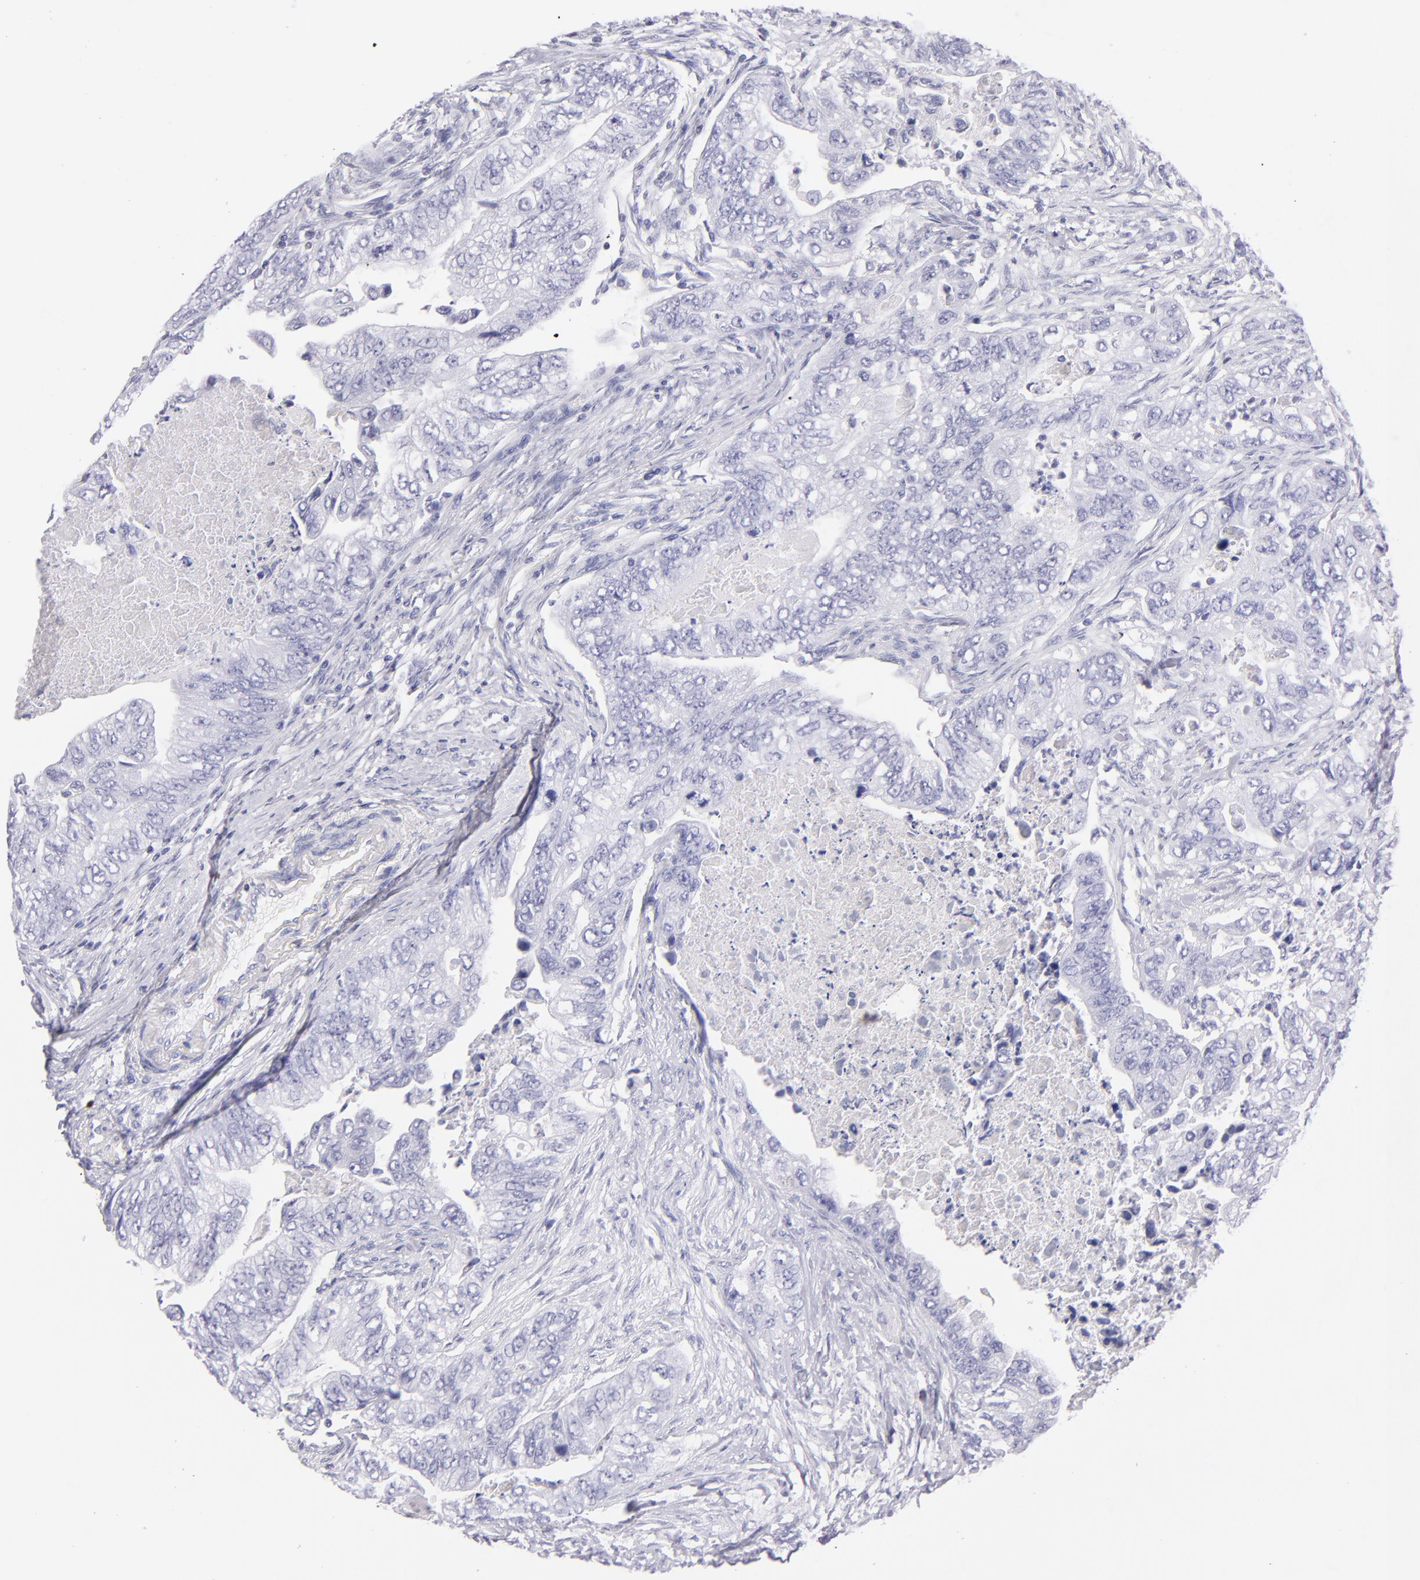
{"staining": {"intensity": "negative", "quantity": "none", "location": "none"}, "tissue": "colorectal cancer", "cell_type": "Tumor cells", "image_type": "cancer", "snomed": [{"axis": "morphology", "description": "Adenocarcinoma, NOS"}, {"axis": "topography", "description": "Colon"}], "caption": "Human colorectal adenocarcinoma stained for a protein using IHC reveals no positivity in tumor cells.", "gene": "PRF1", "patient": {"sex": "female", "age": 11}}